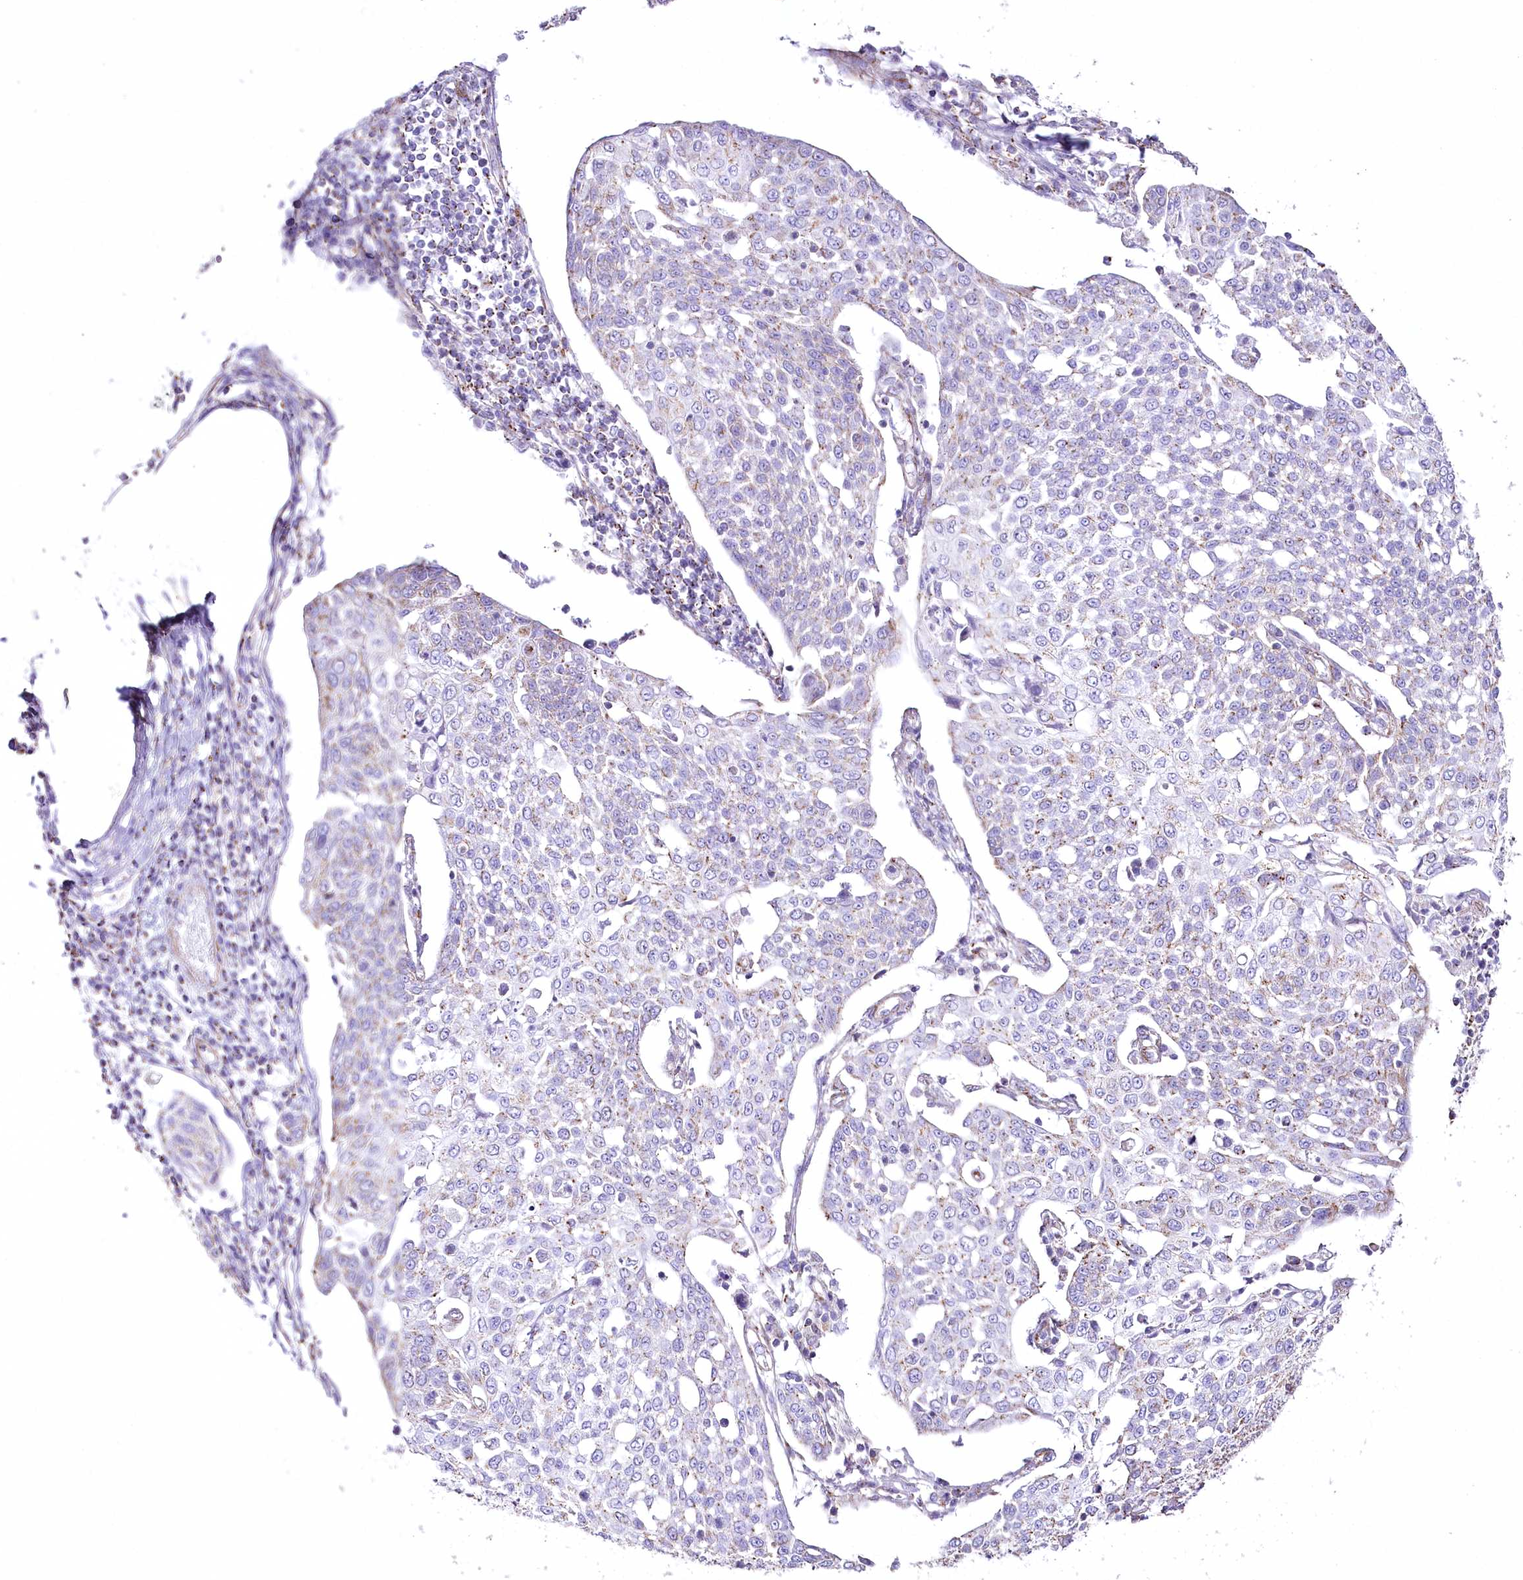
{"staining": {"intensity": "negative", "quantity": "none", "location": "none"}, "tissue": "cervical cancer", "cell_type": "Tumor cells", "image_type": "cancer", "snomed": [{"axis": "morphology", "description": "Squamous cell carcinoma, NOS"}, {"axis": "topography", "description": "Cervix"}], "caption": "Cervical cancer (squamous cell carcinoma) was stained to show a protein in brown. There is no significant expression in tumor cells.", "gene": "FAM216A", "patient": {"sex": "female", "age": 34}}